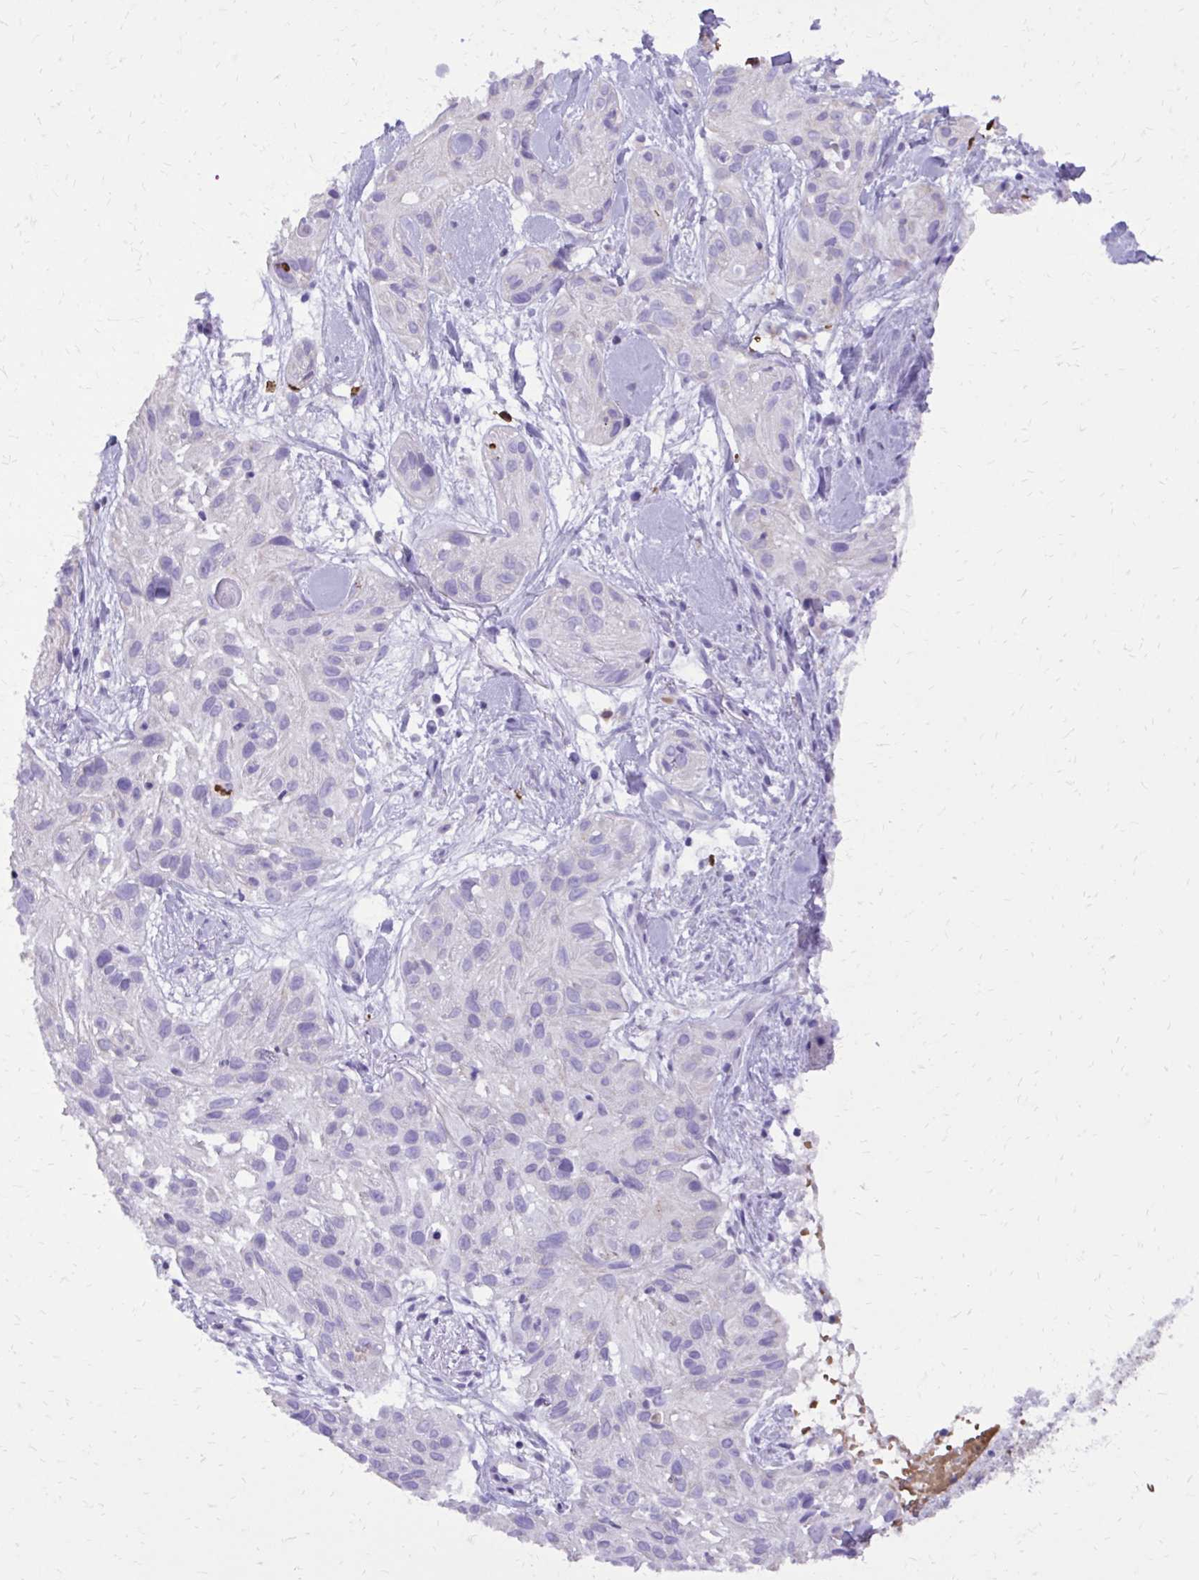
{"staining": {"intensity": "negative", "quantity": "none", "location": "none"}, "tissue": "skin cancer", "cell_type": "Tumor cells", "image_type": "cancer", "snomed": [{"axis": "morphology", "description": "Squamous cell carcinoma, NOS"}, {"axis": "topography", "description": "Skin"}], "caption": "The image displays no staining of tumor cells in skin cancer (squamous cell carcinoma). (DAB immunohistochemistry with hematoxylin counter stain).", "gene": "CAT", "patient": {"sex": "male", "age": 82}}